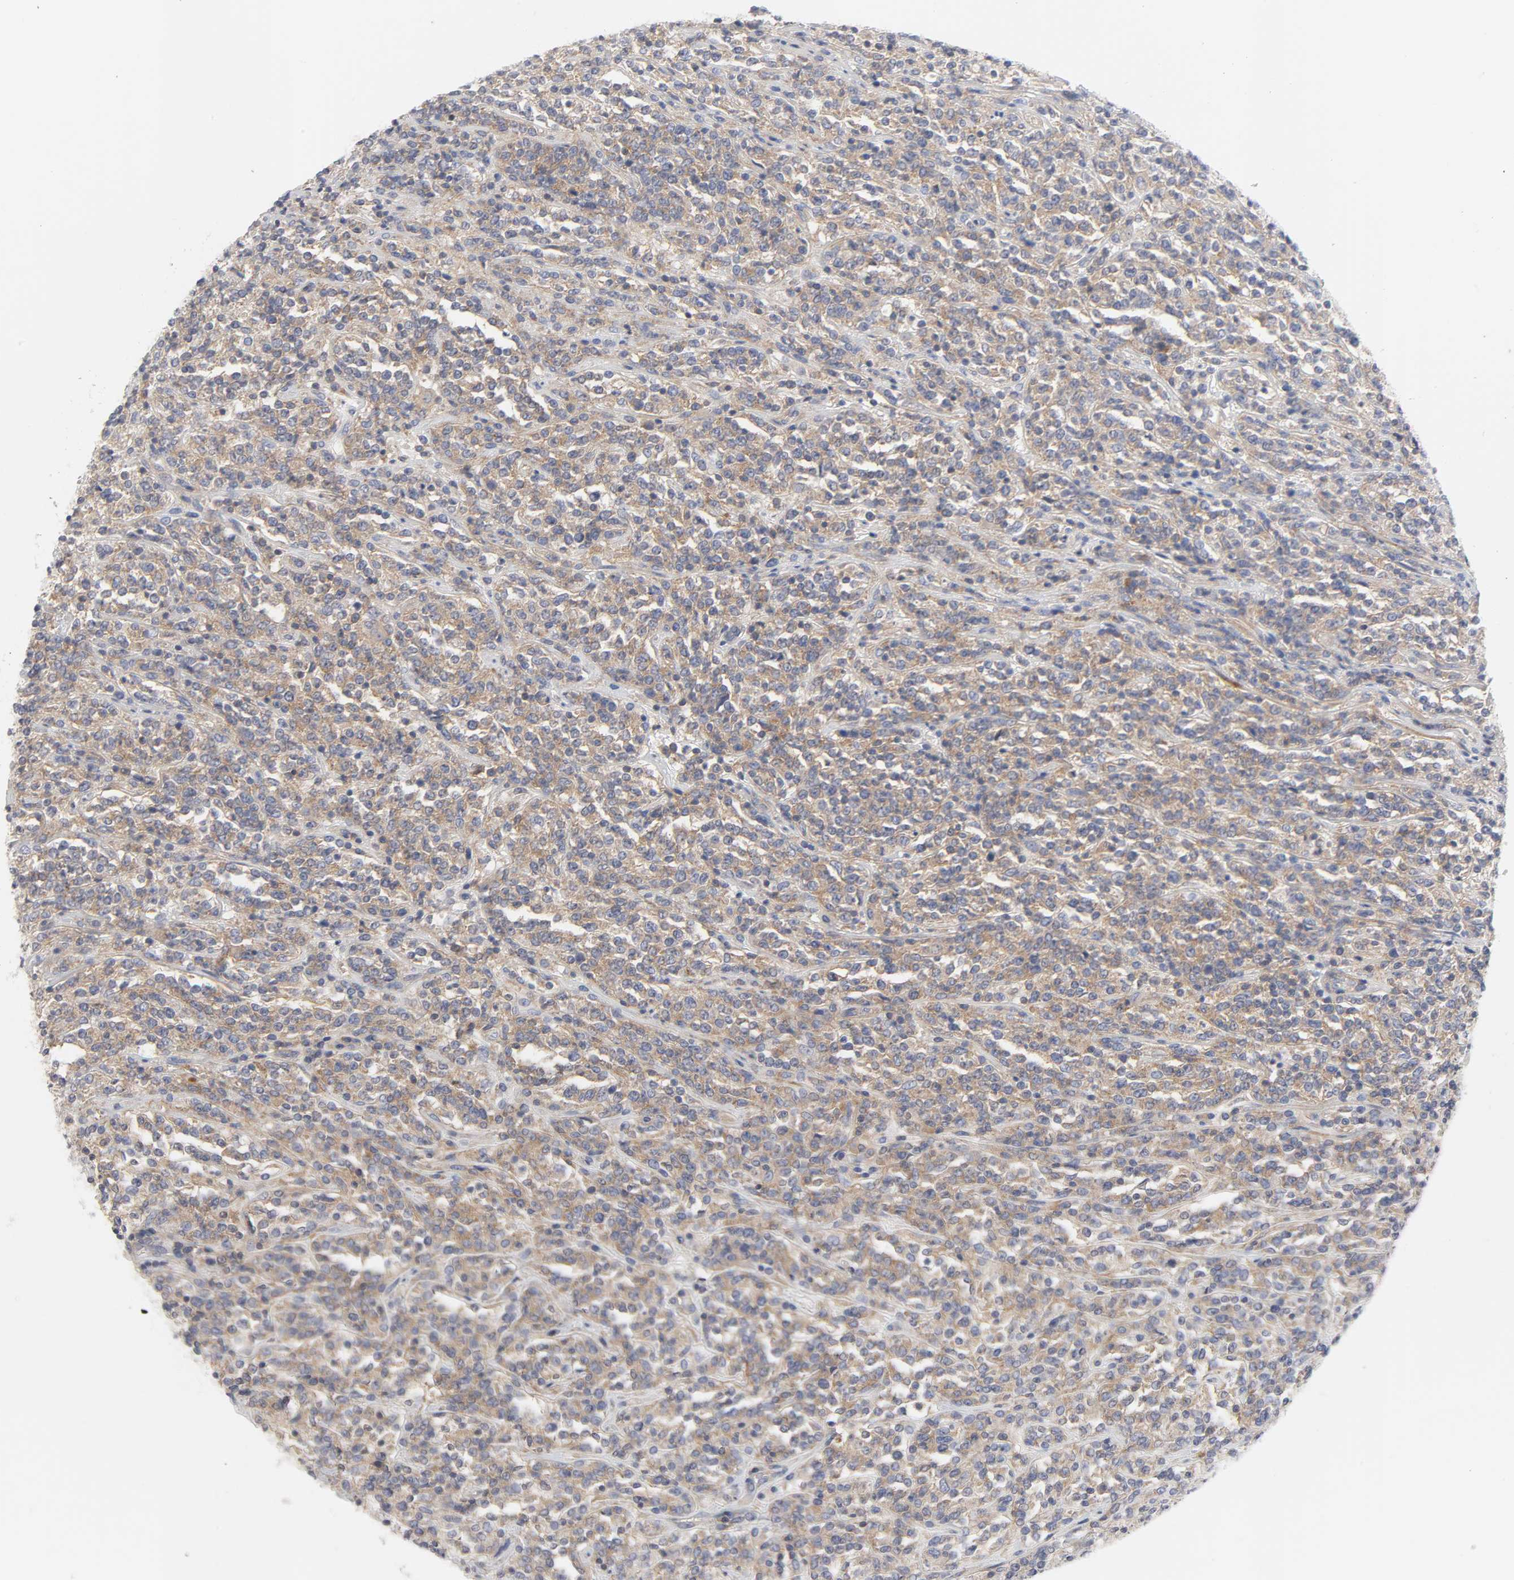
{"staining": {"intensity": "moderate", "quantity": ">75%", "location": "cytoplasmic/membranous"}, "tissue": "lymphoma", "cell_type": "Tumor cells", "image_type": "cancer", "snomed": [{"axis": "morphology", "description": "Malignant lymphoma, non-Hodgkin's type, High grade"}, {"axis": "topography", "description": "Soft tissue"}], "caption": "This is a histology image of IHC staining of malignant lymphoma, non-Hodgkin's type (high-grade), which shows moderate expression in the cytoplasmic/membranous of tumor cells.", "gene": "ROCK1", "patient": {"sex": "male", "age": 18}}